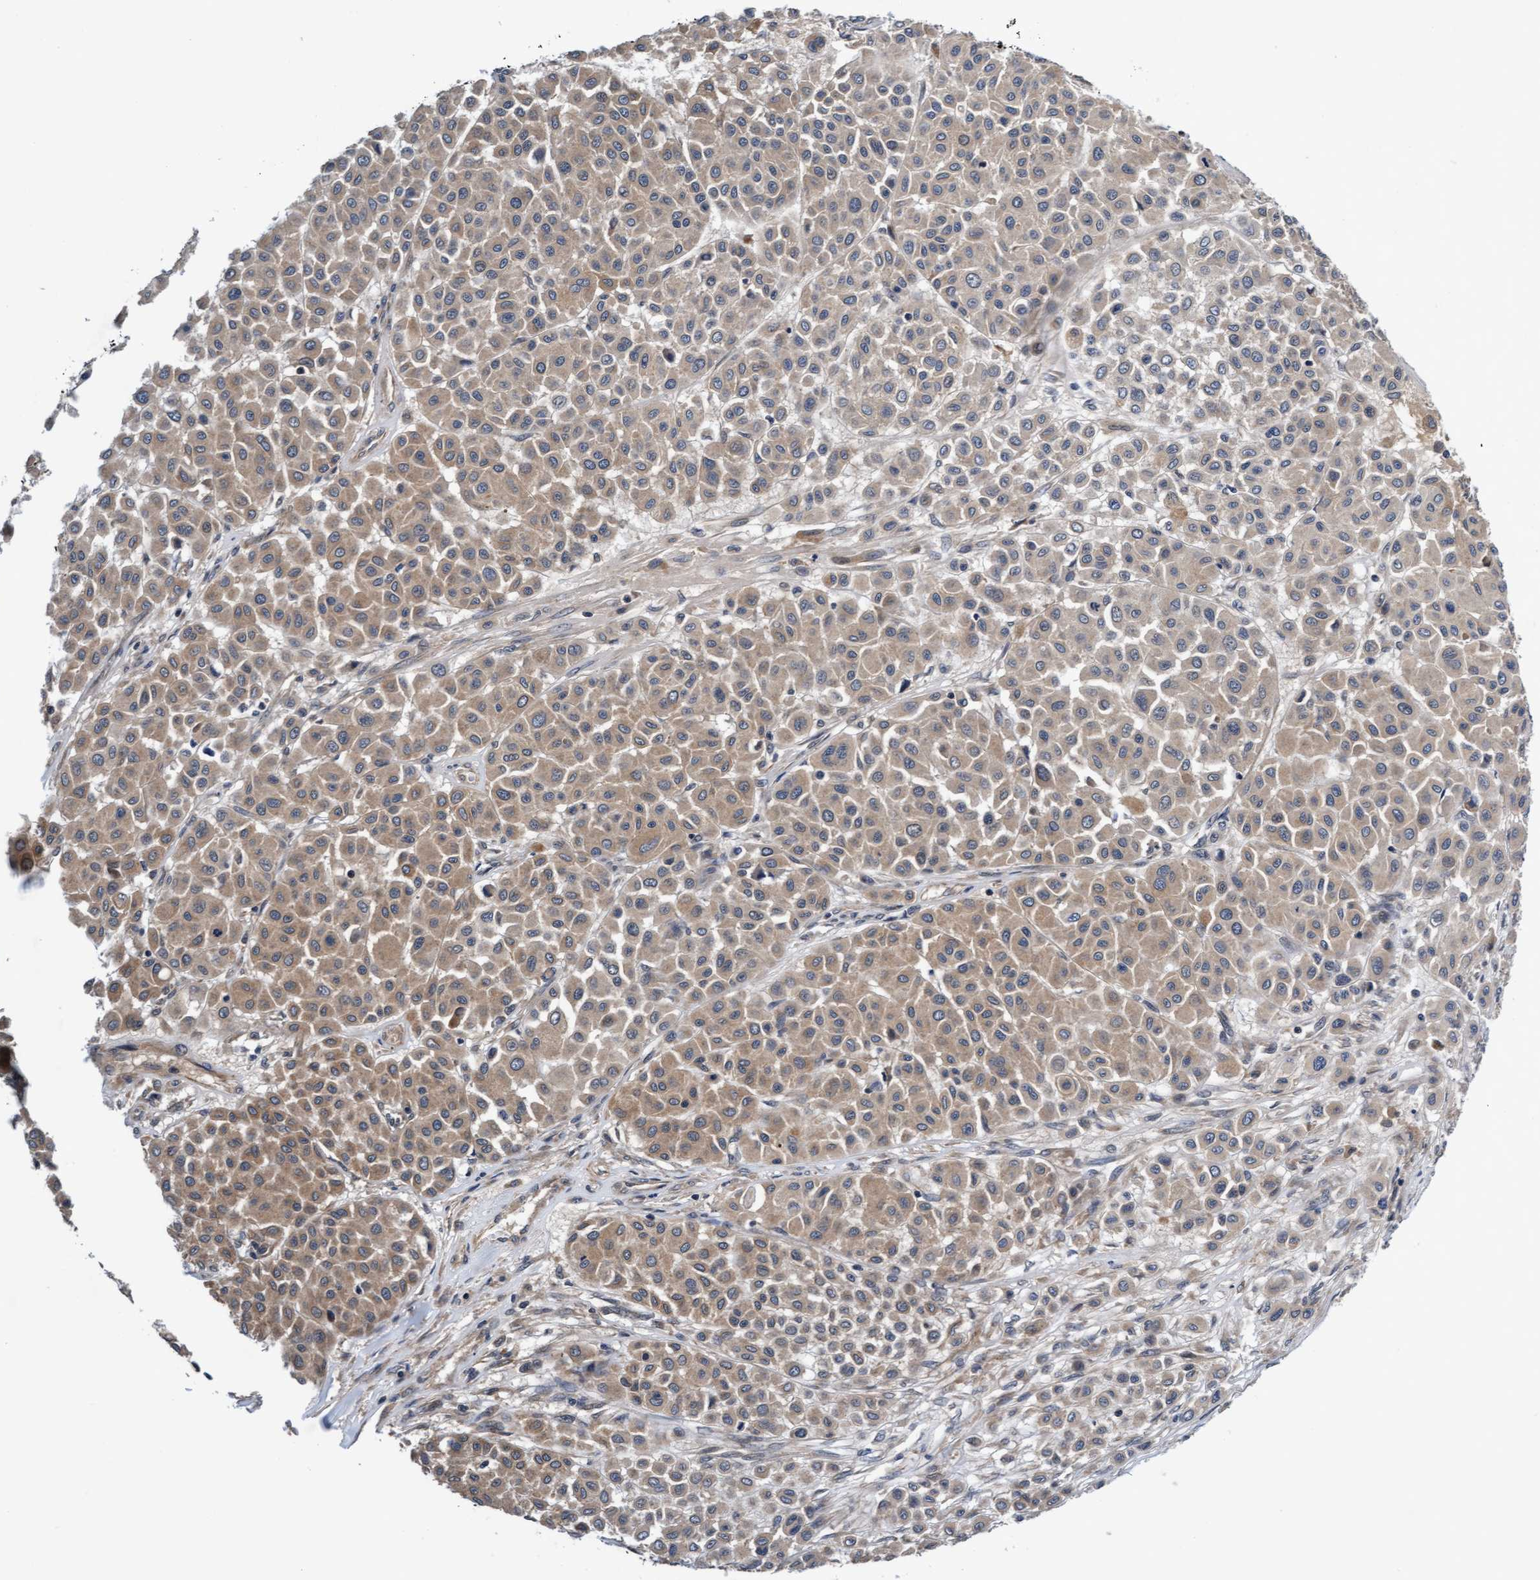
{"staining": {"intensity": "weak", "quantity": ">75%", "location": "cytoplasmic/membranous"}, "tissue": "melanoma", "cell_type": "Tumor cells", "image_type": "cancer", "snomed": [{"axis": "morphology", "description": "Malignant melanoma, Metastatic site"}, {"axis": "topography", "description": "Soft tissue"}], "caption": "Protein staining of malignant melanoma (metastatic site) tissue displays weak cytoplasmic/membranous expression in approximately >75% of tumor cells. (DAB IHC with brightfield microscopy, high magnification).", "gene": "EFCAB13", "patient": {"sex": "male", "age": 41}}